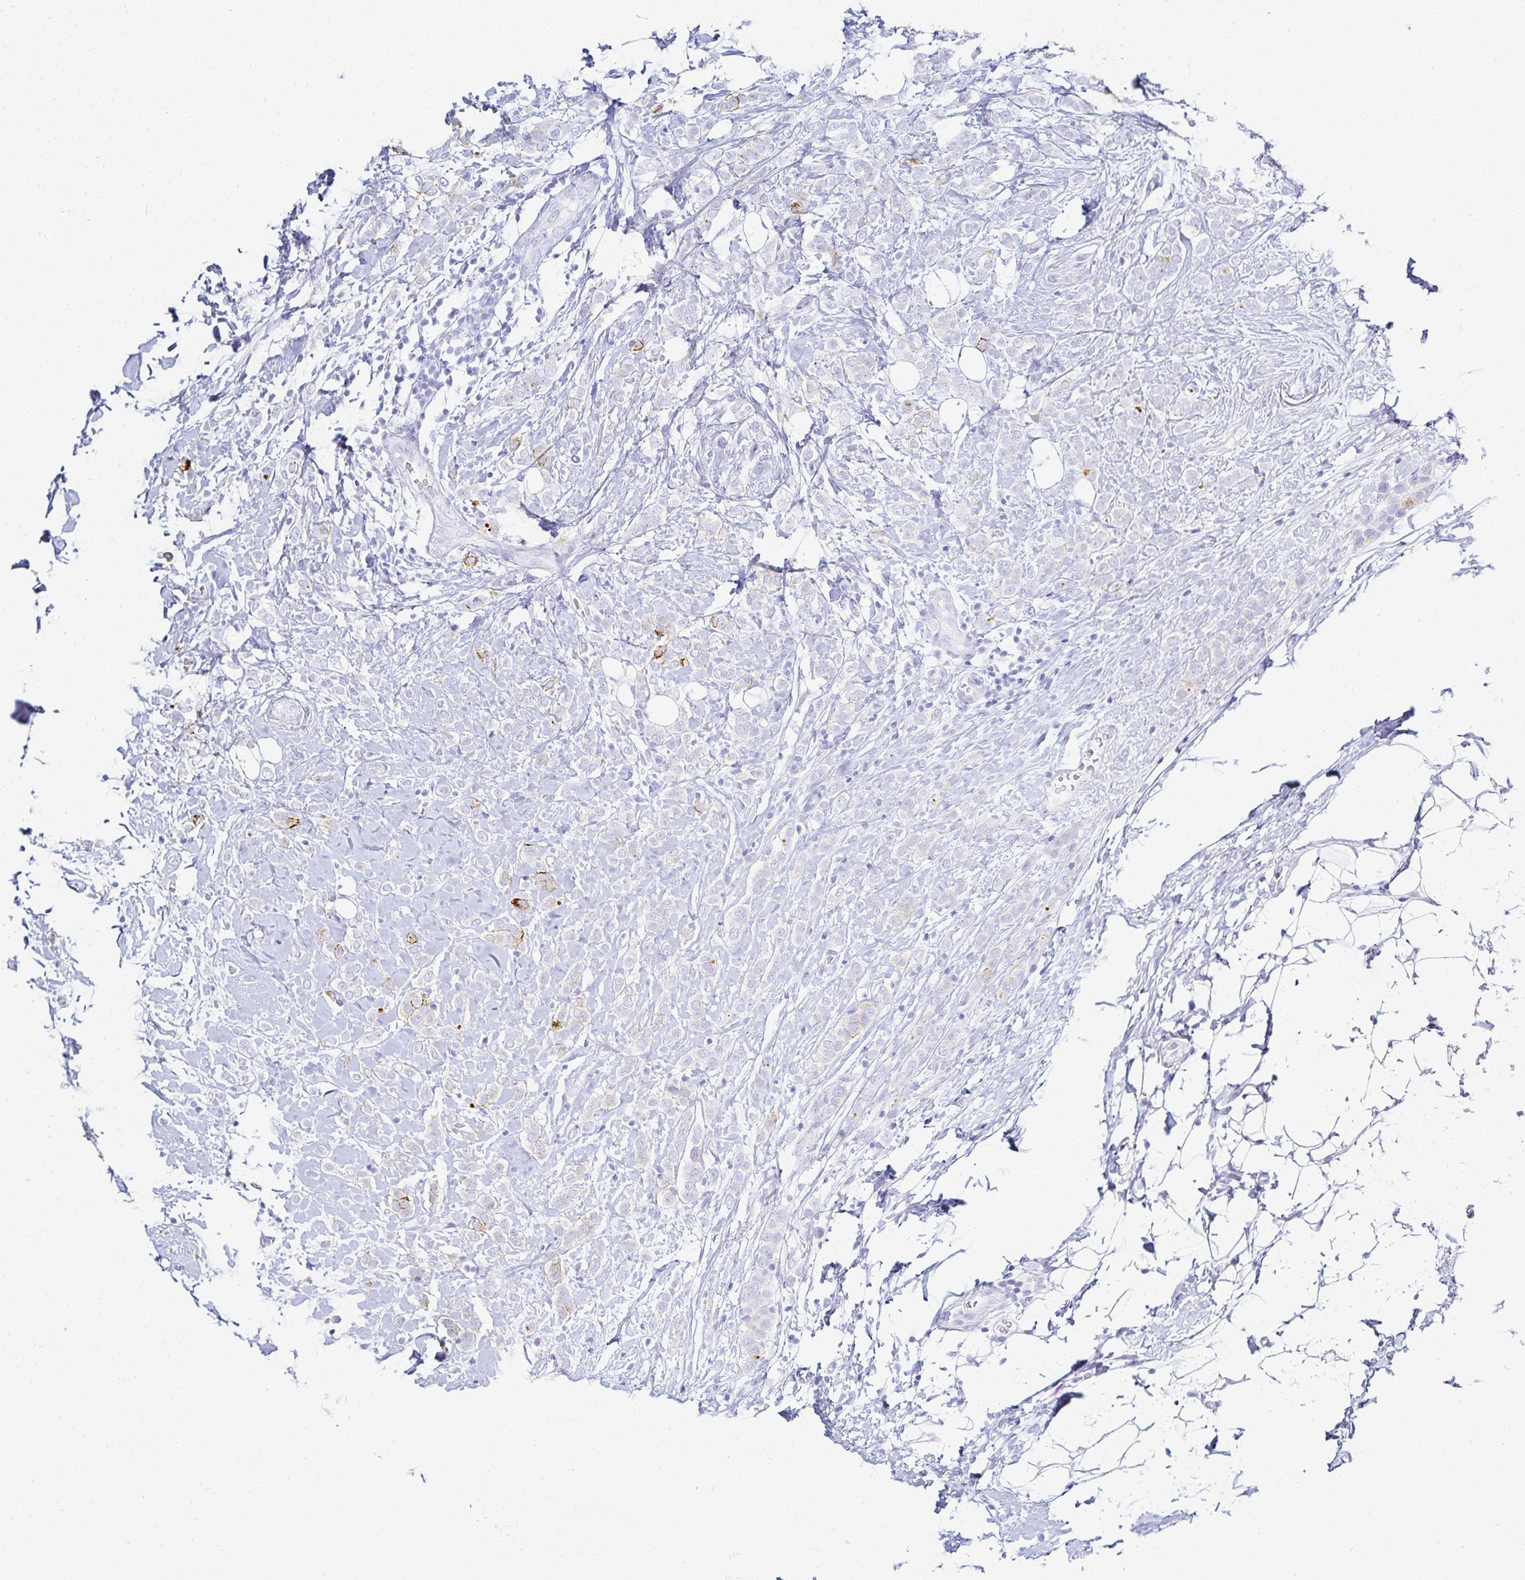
{"staining": {"intensity": "moderate", "quantity": "<25%", "location": "cytoplasmic/membranous"}, "tissue": "breast cancer", "cell_type": "Tumor cells", "image_type": "cancer", "snomed": [{"axis": "morphology", "description": "Lobular carcinoma"}, {"axis": "topography", "description": "Breast"}], "caption": "Breast lobular carcinoma was stained to show a protein in brown. There is low levels of moderate cytoplasmic/membranous positivity in about <25% of tumor cells.", "gene": "GP2", "patient": {"sex": "female", "age": 49}}